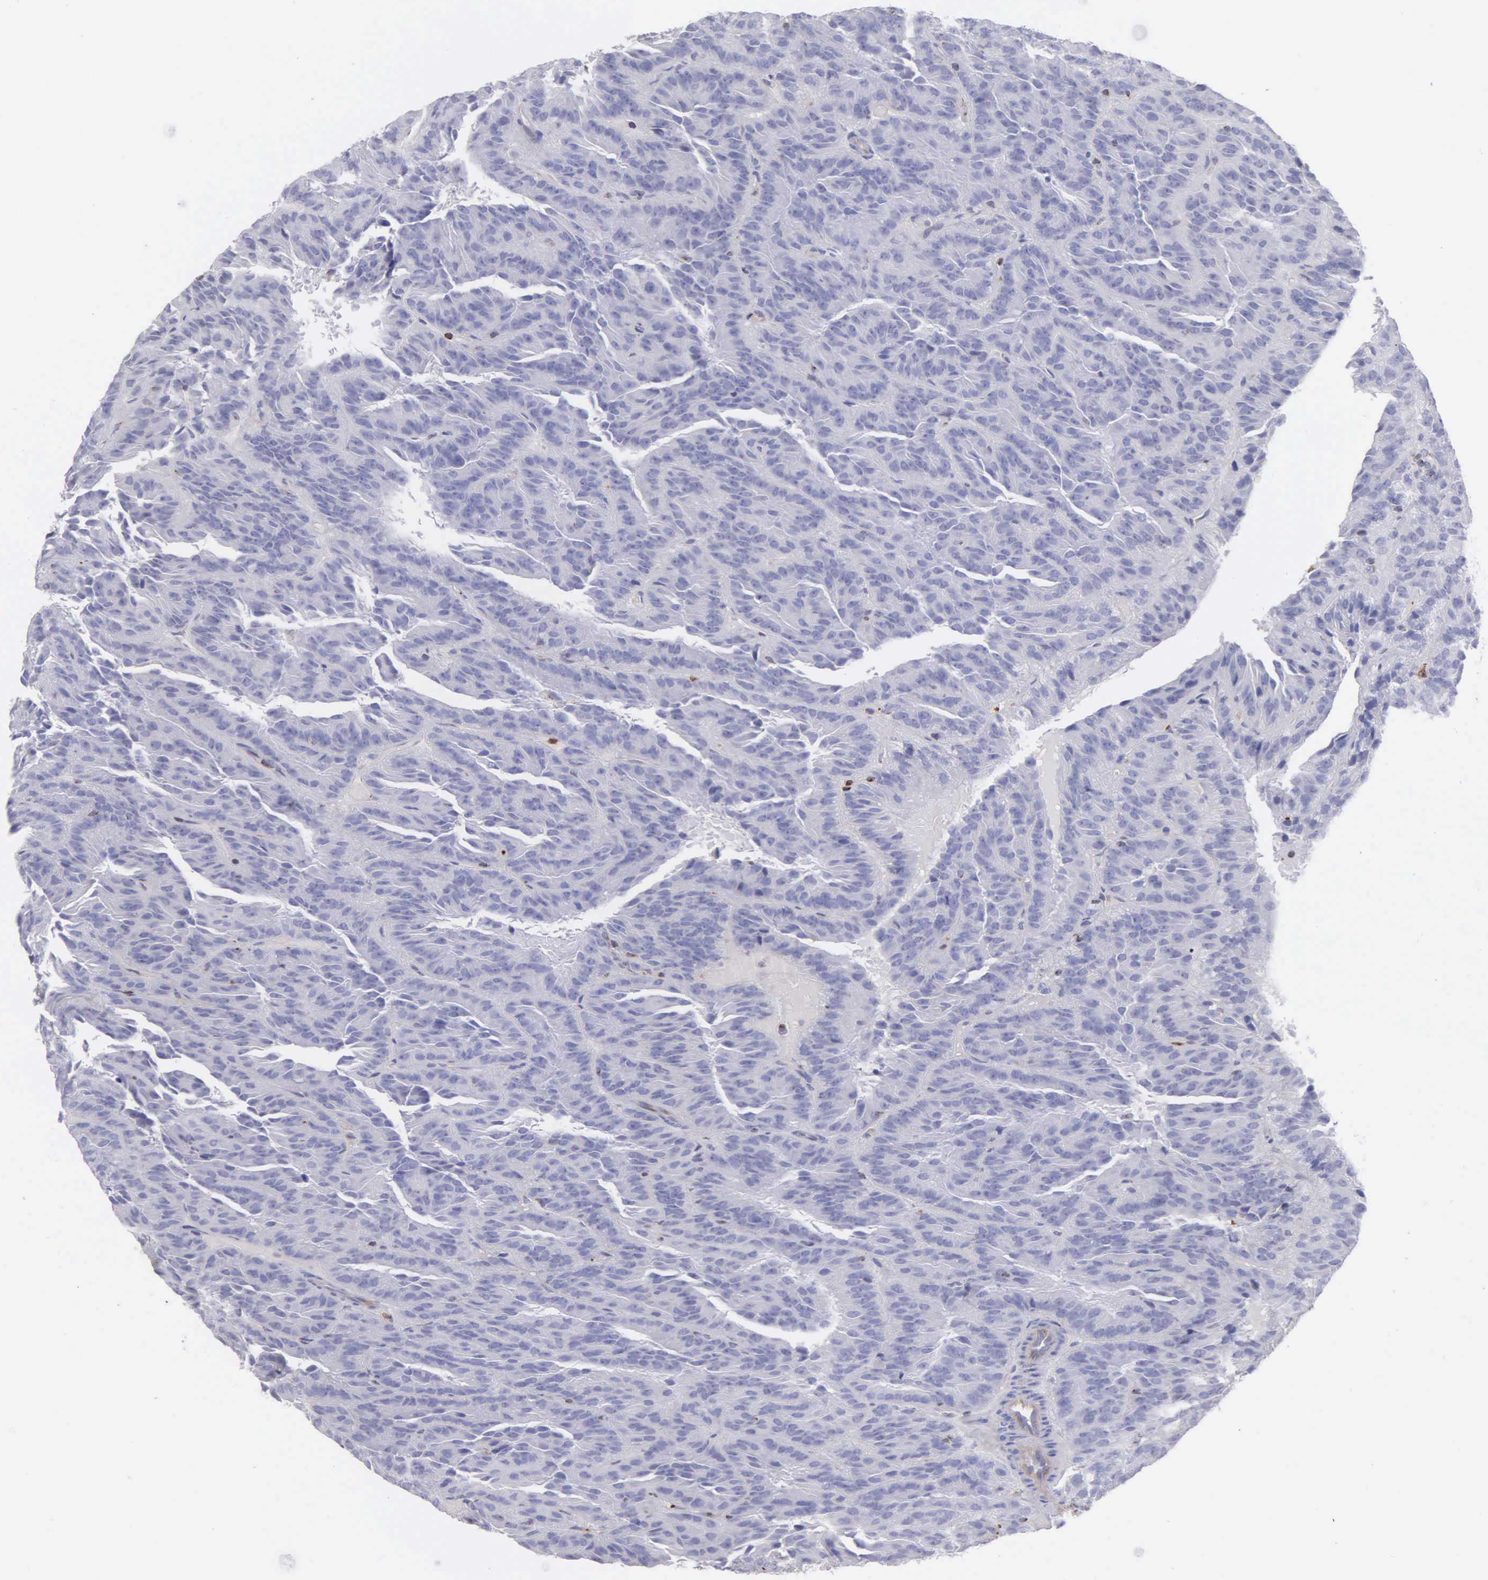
{"staining": {"intensity": "negative", "quantity": "none", "location": "none"}, "tissue": "renal cancer", "cell_type": "Tumor cells", "image_type": "cancer", "snomed": [{"axis": "morphology", "description": "Adenocarcinoma, NOS"}, {"axis": "topography", "description": "Kidney"}], "caption": "Tumor cells show no significant protein expression in renal cancer. The staining was performed using DAB (3,3'-diaminobenzidine) to visualize the protein expression in brown, while the nuclei were stained in blue with hematoxylin (Magnification: 20x).", "gene": "SRGN", "patient": {"sex": "male", "age": 46}}